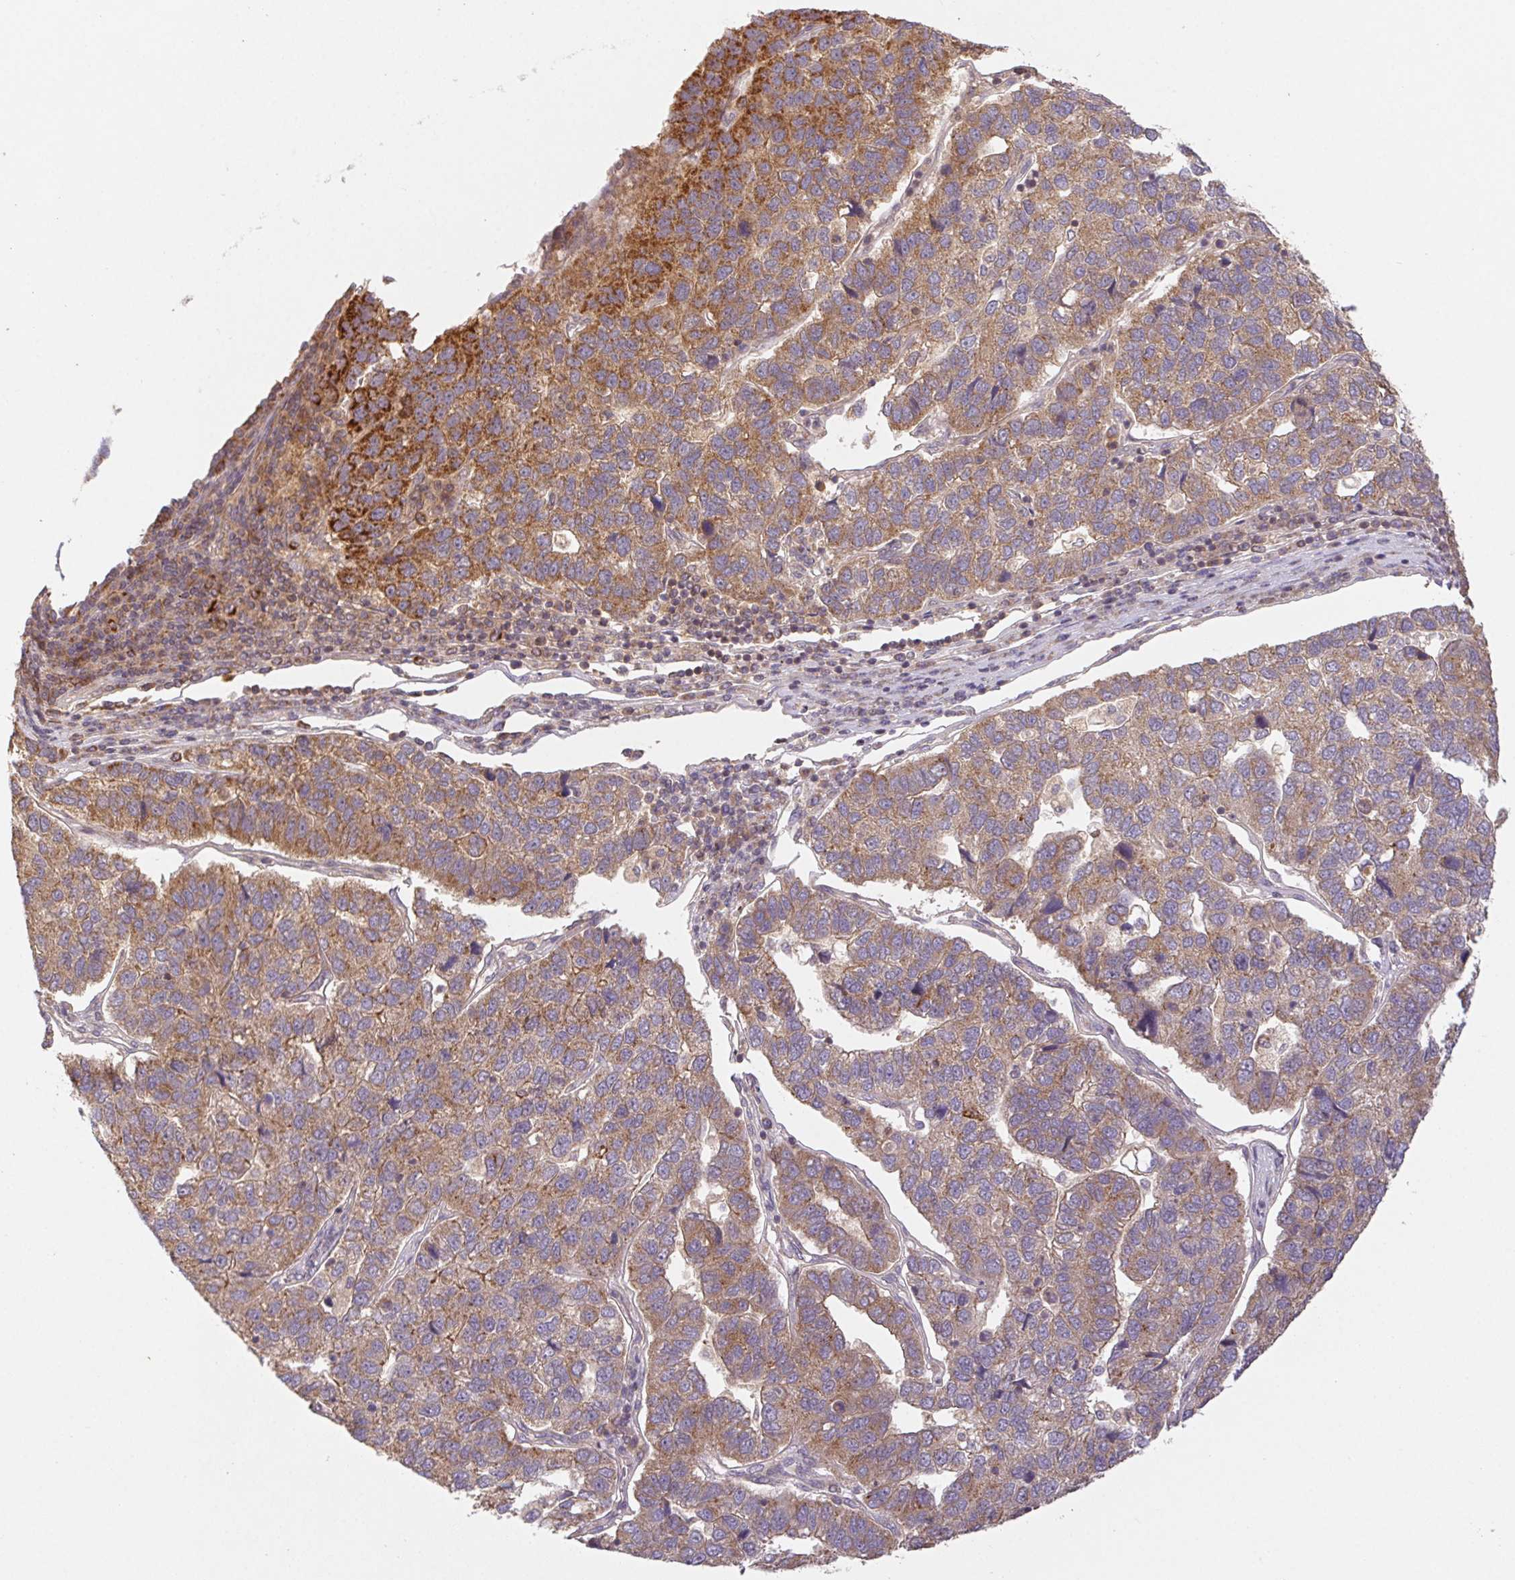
{"staining": {"intensity": "weak", "quantity": ">75%", "location": "cytoplasmic/membranous"}, "tissue": "pancreatic cancer", "cell_type": "Tumor cells", "image_type": "cancer", "snomed": [{"axis": "morphology", "description": "Adenocarcinoma, NOS"}, {"axis": "topography", "description": "Pancreas"}], "caption": "Approximately >75% of tumor cells in human pancreatic adenocarcinoma exhibit weak cytoplasmic/membranous protein positivity as visualized by brown immunohistochemical staining.", "gene": "MTHFD1", "patient": {"sex": "female", "age": 61}}